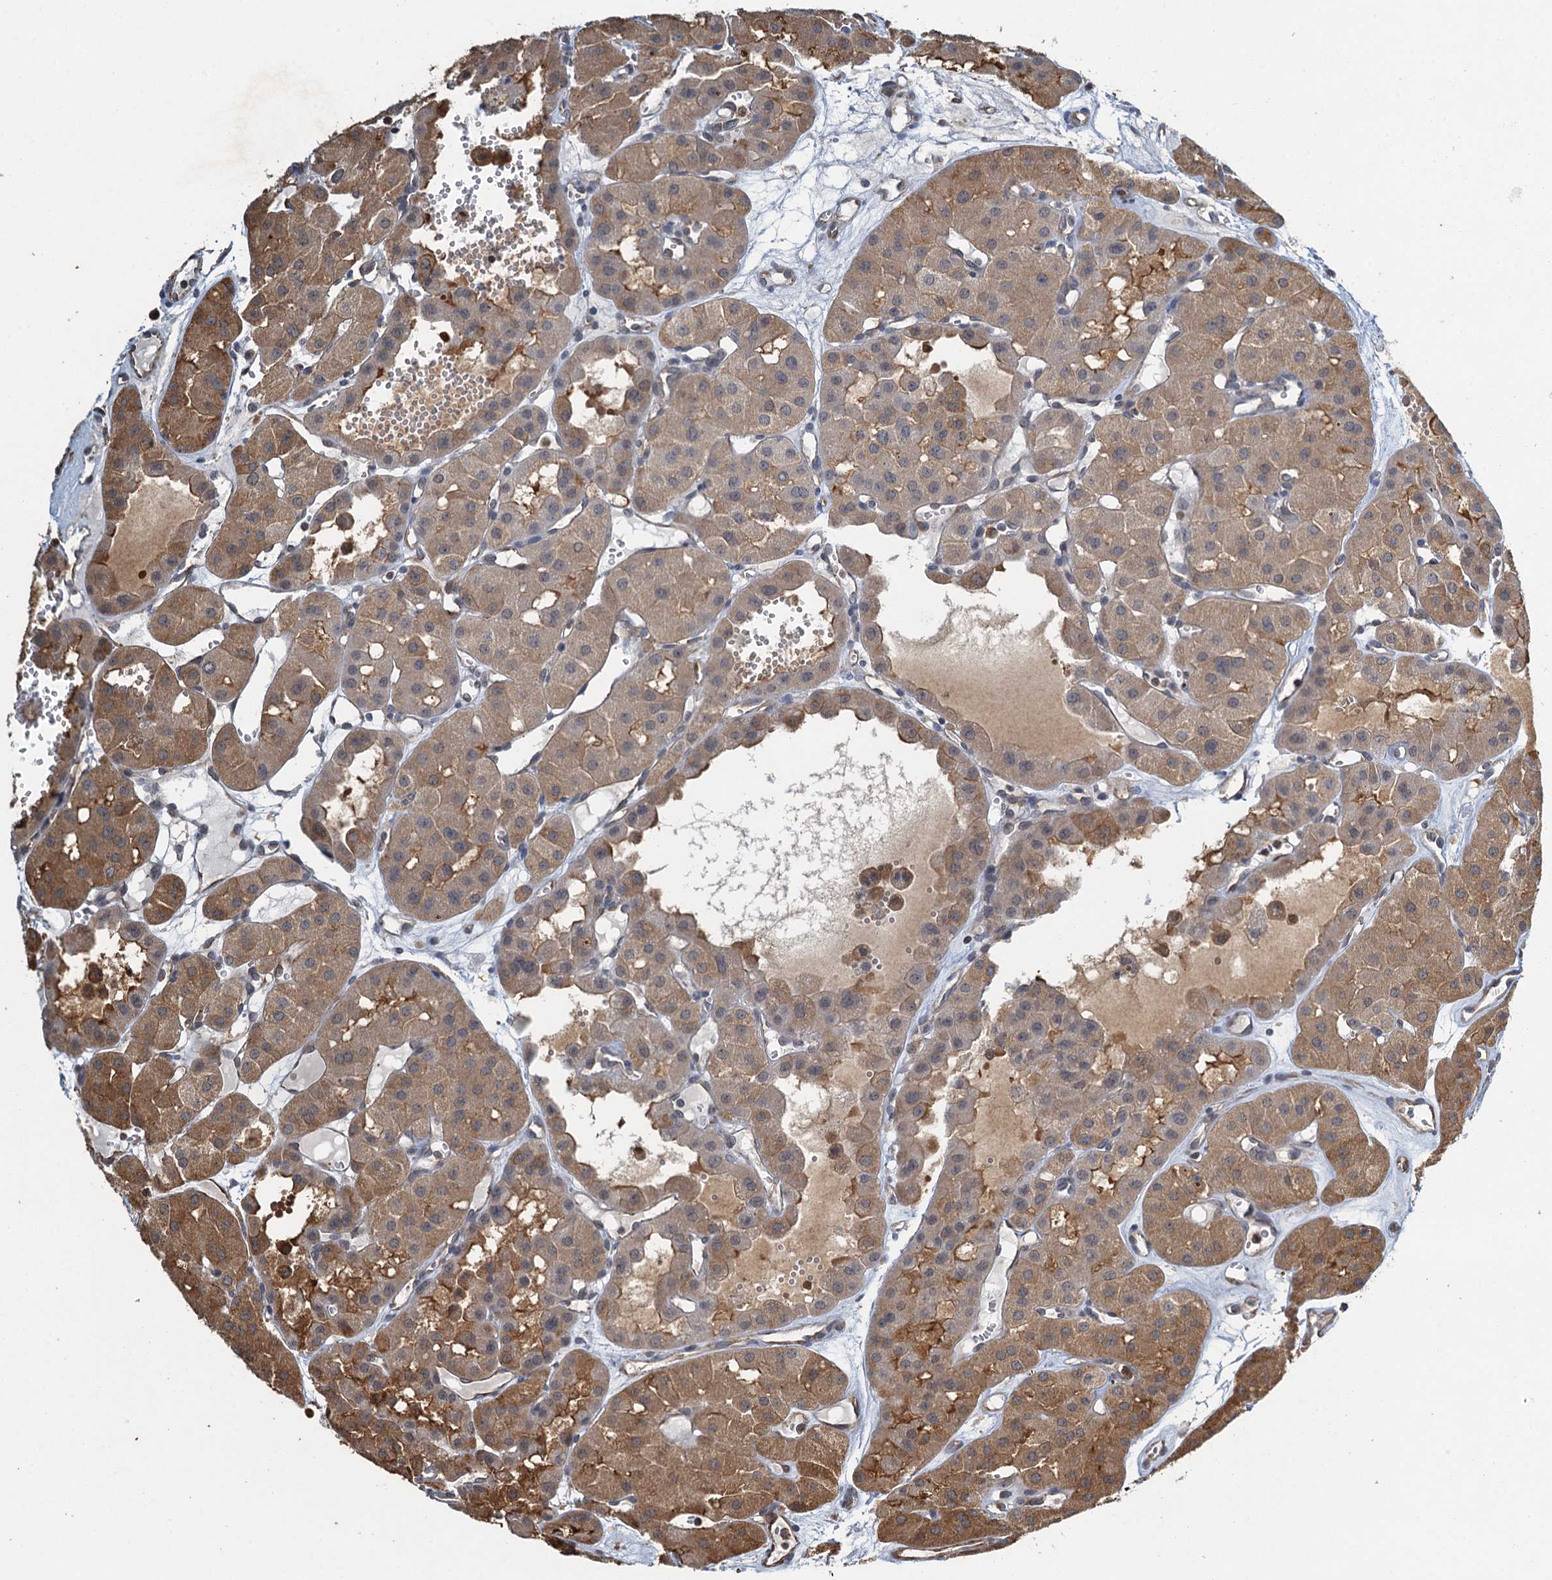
{"staining": {"intensity": "moderate", "quantity": ">75%", "location": "cytoplasmic/membranous"}, "tissue": "renal cancer", "cell_type": "Tumor cells", "image_type": "cancer", "snomed": [{"axis": "morphology", "description": "Carcinoma, NOS"}, {"axis": "topography", "description": "Kidney"}], "caption": "Brown immunohistochemical staining in renal cancer shows moderate cytoplasmic/membranous expression in approximately >75% of tumor cells. (DAB IHC, brown staining for protein, blue staining for nuclei).", "gene": "WHAMM", "patient": {"sex": "female", "age": 75}}